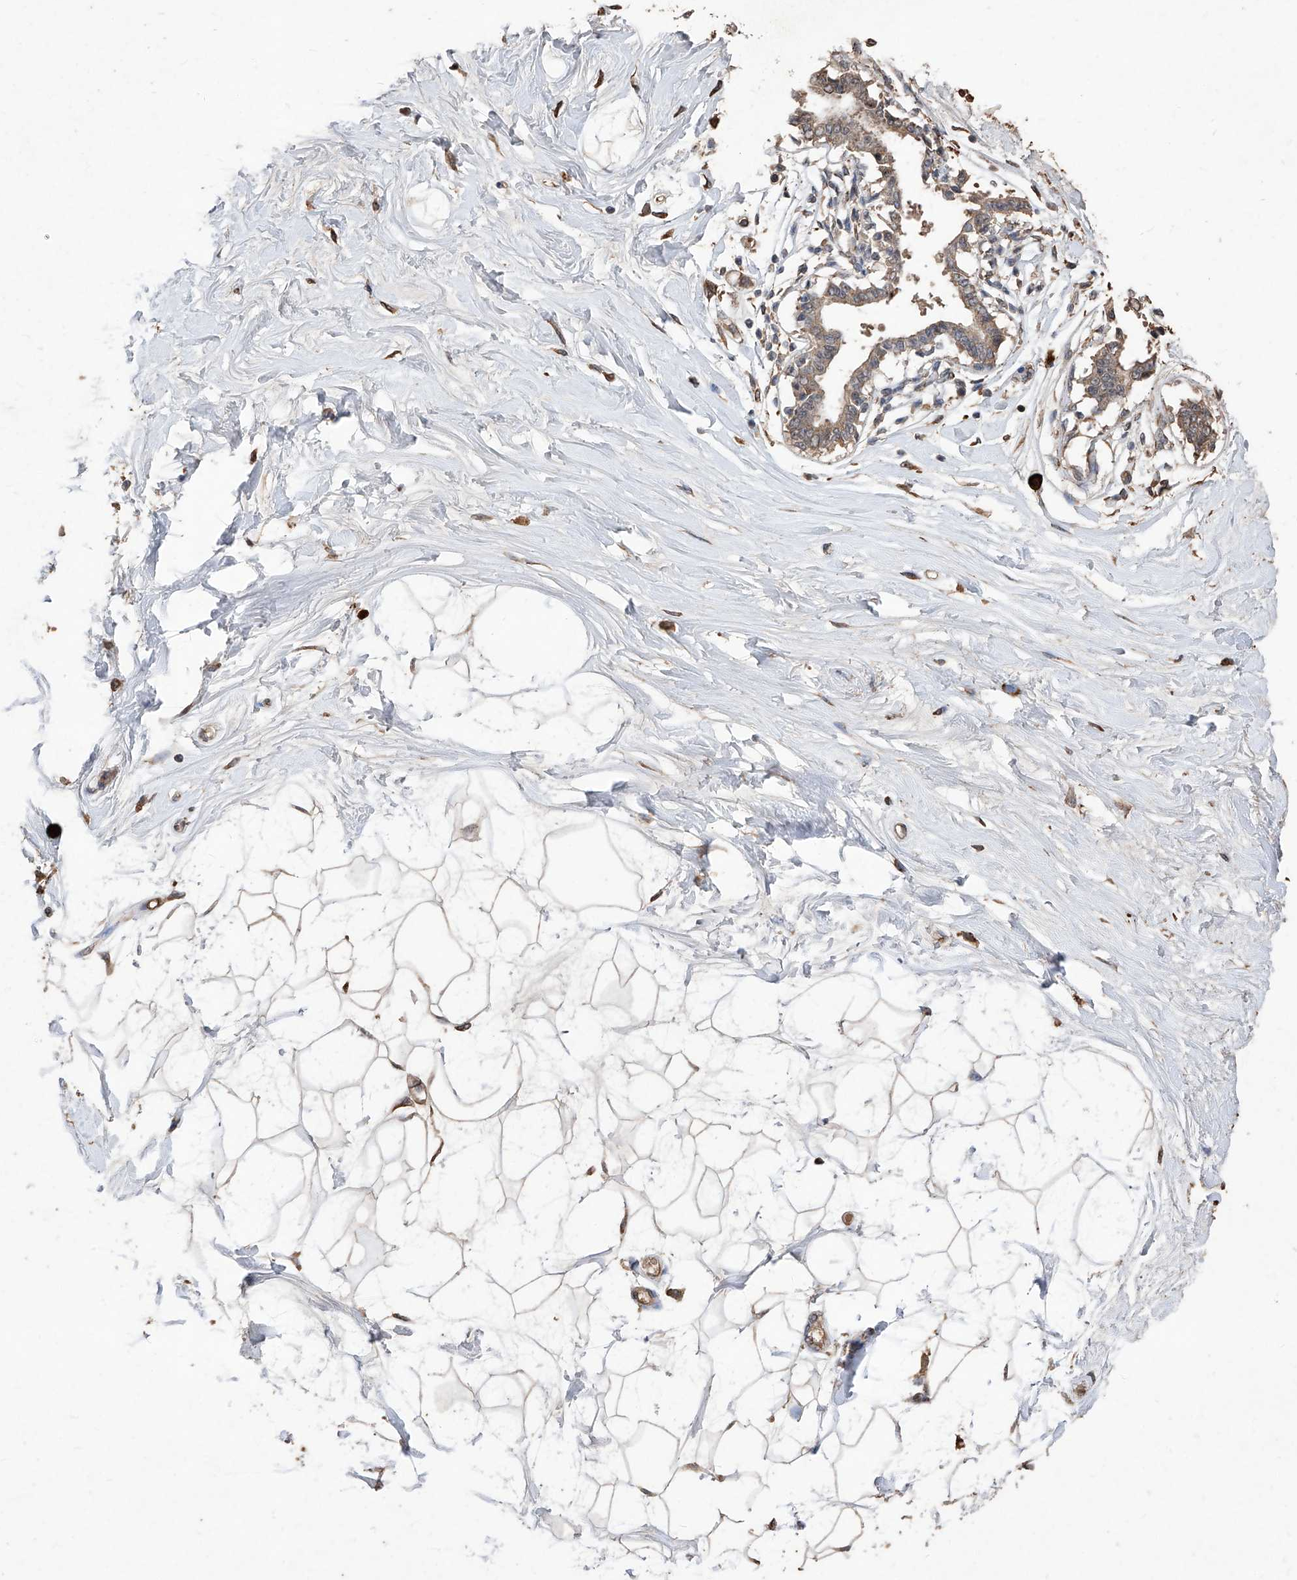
{"staining": {"intensity": "negative", "quantity": "none", "location": "none"}, "tissue": "breast", "cell_type": "Adipocytes", "image_type": "normal", "snomed": [{"axis": "morphology", "description": "Normal tissue, NOS"}, {"axis": "topography", "description": "Breast"}], "caption": "IHC of benign human breast shows no positivity in adipocytes.", "gene": "EML1", "patient": {"sex": "female", "age": 45}}